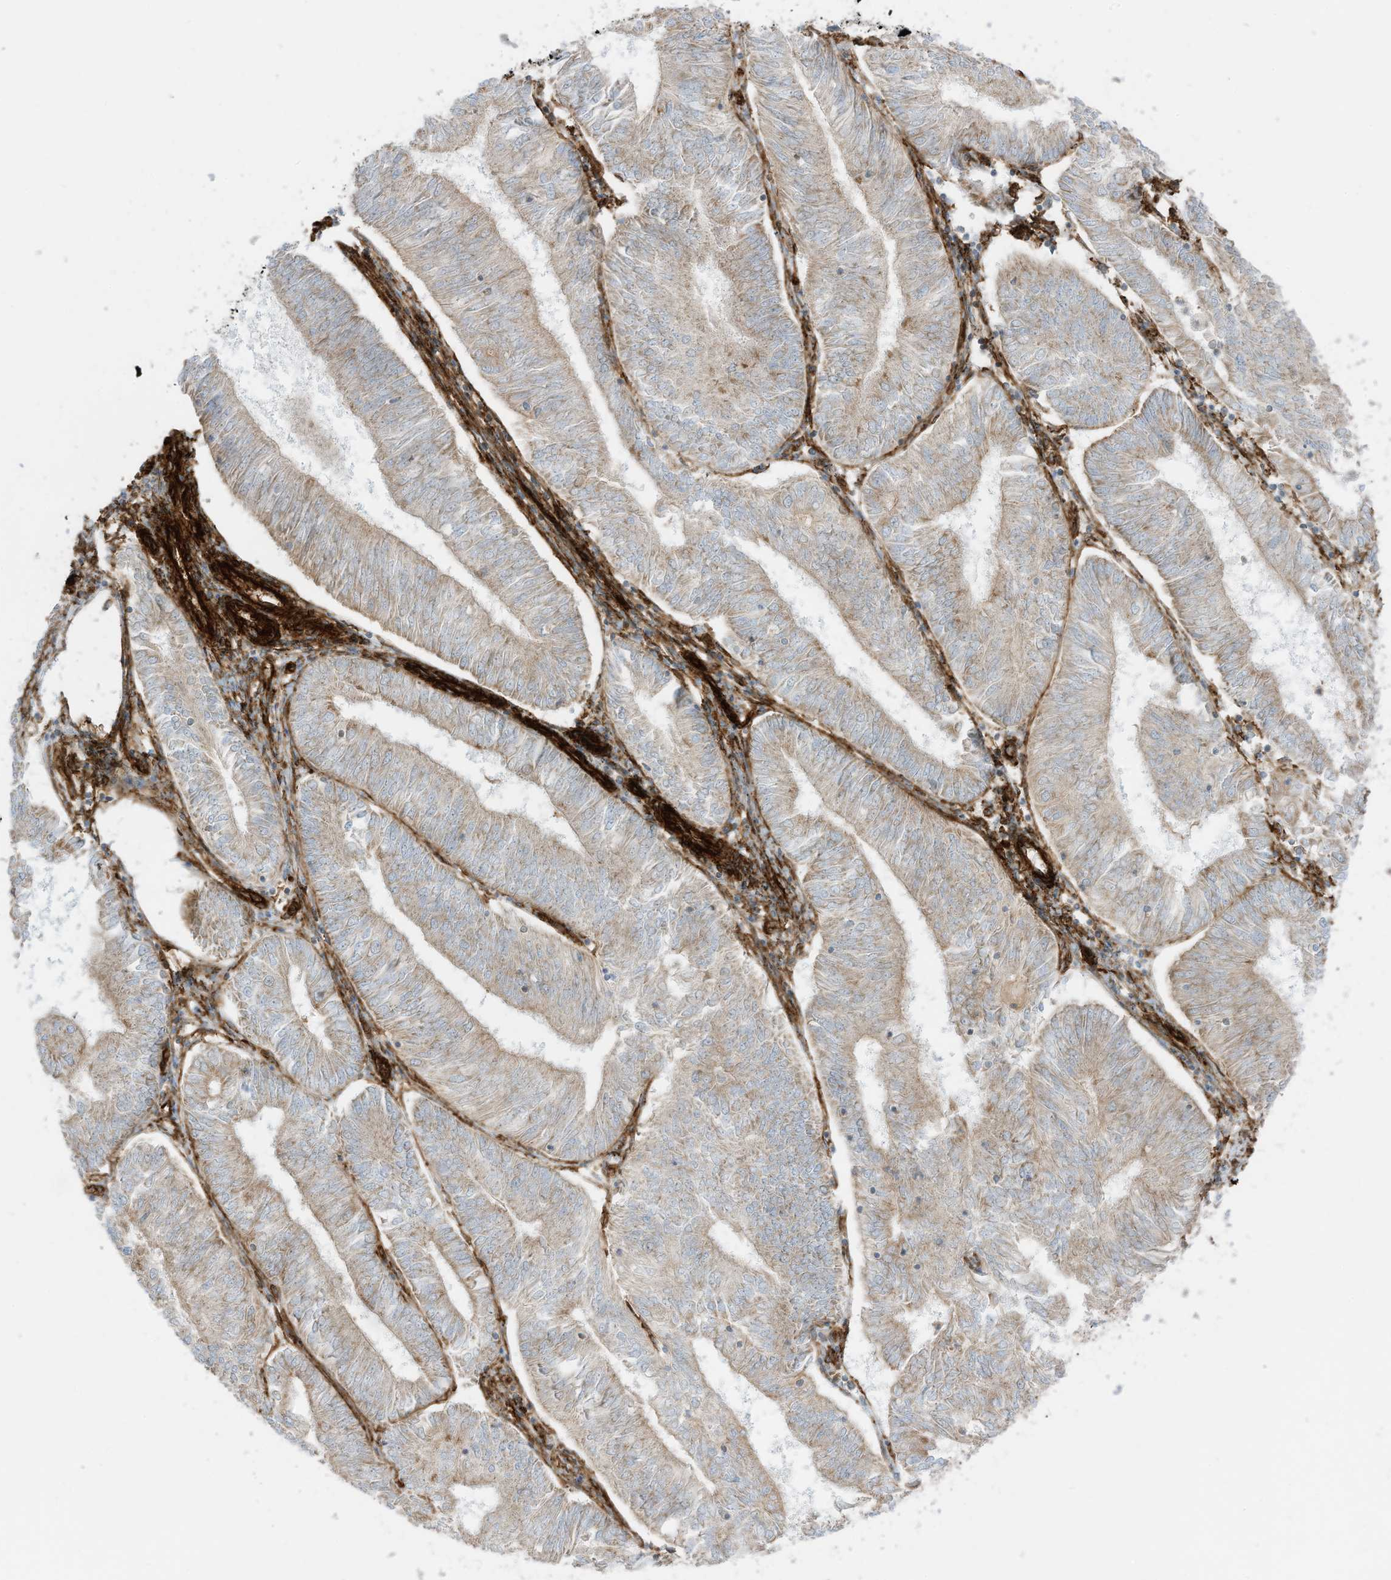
{"staining": {"intensity": "weak", "quantity": "25%-75%", "location": "cytoplasmic/membranous"}, "tissue": "endometrial cancer", "cell_type": "Tumor cells", "image_type": "cancer", "snomed": [{"axis": "morphology", "description": "Adenocarcinoma, NOS"}, {"axis": "topography", "description": "Endometrium"}], "caption": "Immunohistochemical staining of human endometrial cancer exhibits weak cytoplasmic/membranous protein positivity in approximately 25%-75% of tumor cells.", "gene": "ABCB7", "patient": {"sex": "female", "age": 58}}